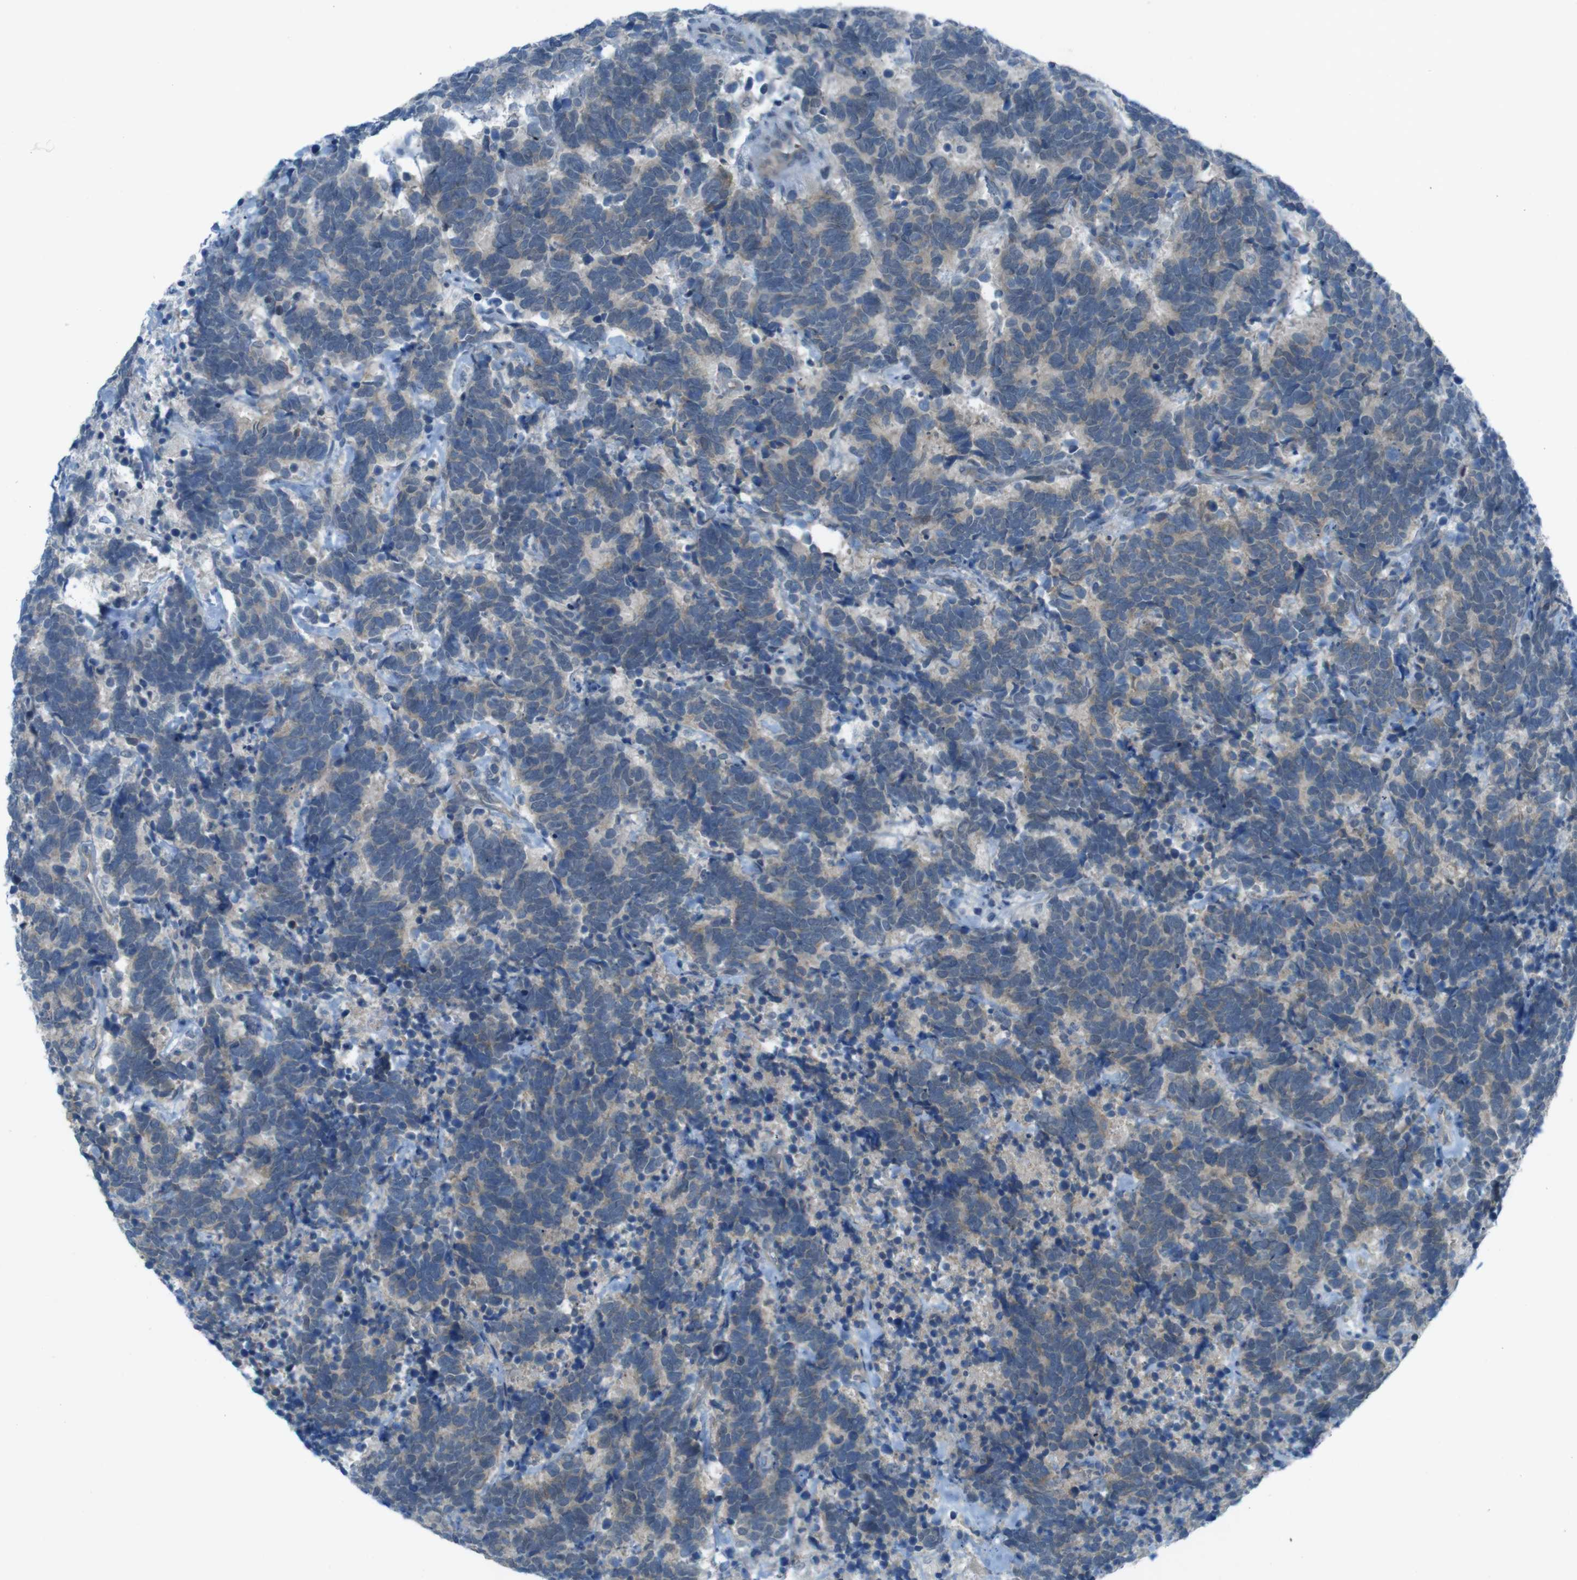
{"staining": {"intensity": "negative", "quantity": "none", "location": "none"}, "tissue": "carcinoid", "cell_type": "Tumor cells", "image_type": "cancer", "snomed": [{"axis": "morphology", "description": "Carcinoma, NOS"}, {"axis": "morphology", "description": "Carcinoid, malignant, NOS"}, {"axis": "topography", "description": "Urinary bladder"}], "caption": "Immunohistochemistry (IHC) of carcinoid exhibits no positivity in tumor cells. Brightfield microscopy of immunohistochemistry (IHC) stained with DAB (brown) and hematoxylin (blue), captured at high magnification.", "gene": "ZDHHC20", "patient": {"sex": "male", "age": 57}}